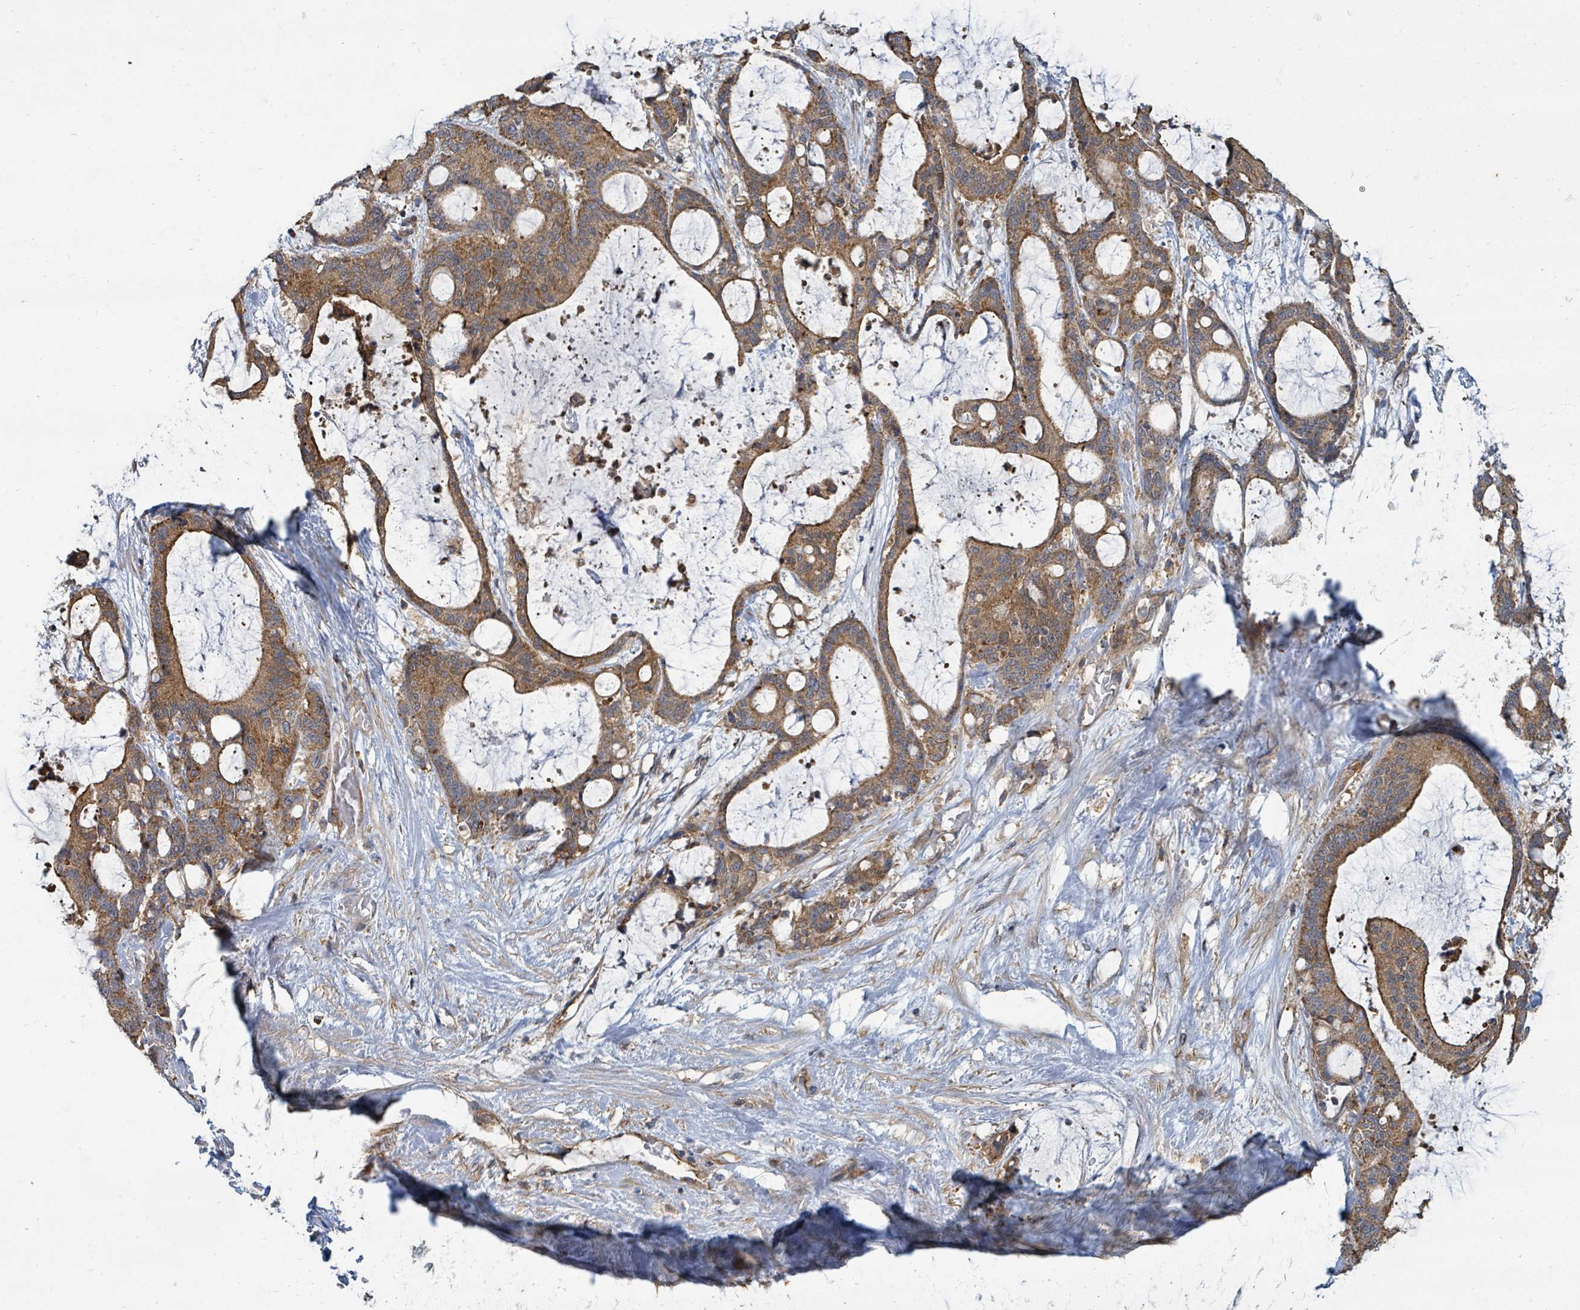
{"staining": {"intensity": "moderate", "quantity": ">75%", "location": "cytoplasmic/membranous"}, "tissue": "liver cancer", "cell_type": "Tumor cells", "image_type": "cancer", "snomed": [{"axis": "morphology", "description": "Normal tissue, NOS"}, {"axis": "morphology", "description": "Cholangiocarcinoma"}, {"axis": "topography", "description": "Liver"}, {"axis": "topography", "description": "Peripheral nerve tissue"}], "caption": "Brown immunohistochemical staining in liver cancer (cholangiocarcinoma) exhibits moderate cytoplasmic/membranous staining in approximately >75% of tumor cells. (DAB (3,3'-diaminobenzidine) IHC, brown staining for protein, blue staining for nuclei).", "gene": "BOLA2B", "patient": {"sex": "female", "age": 73}}